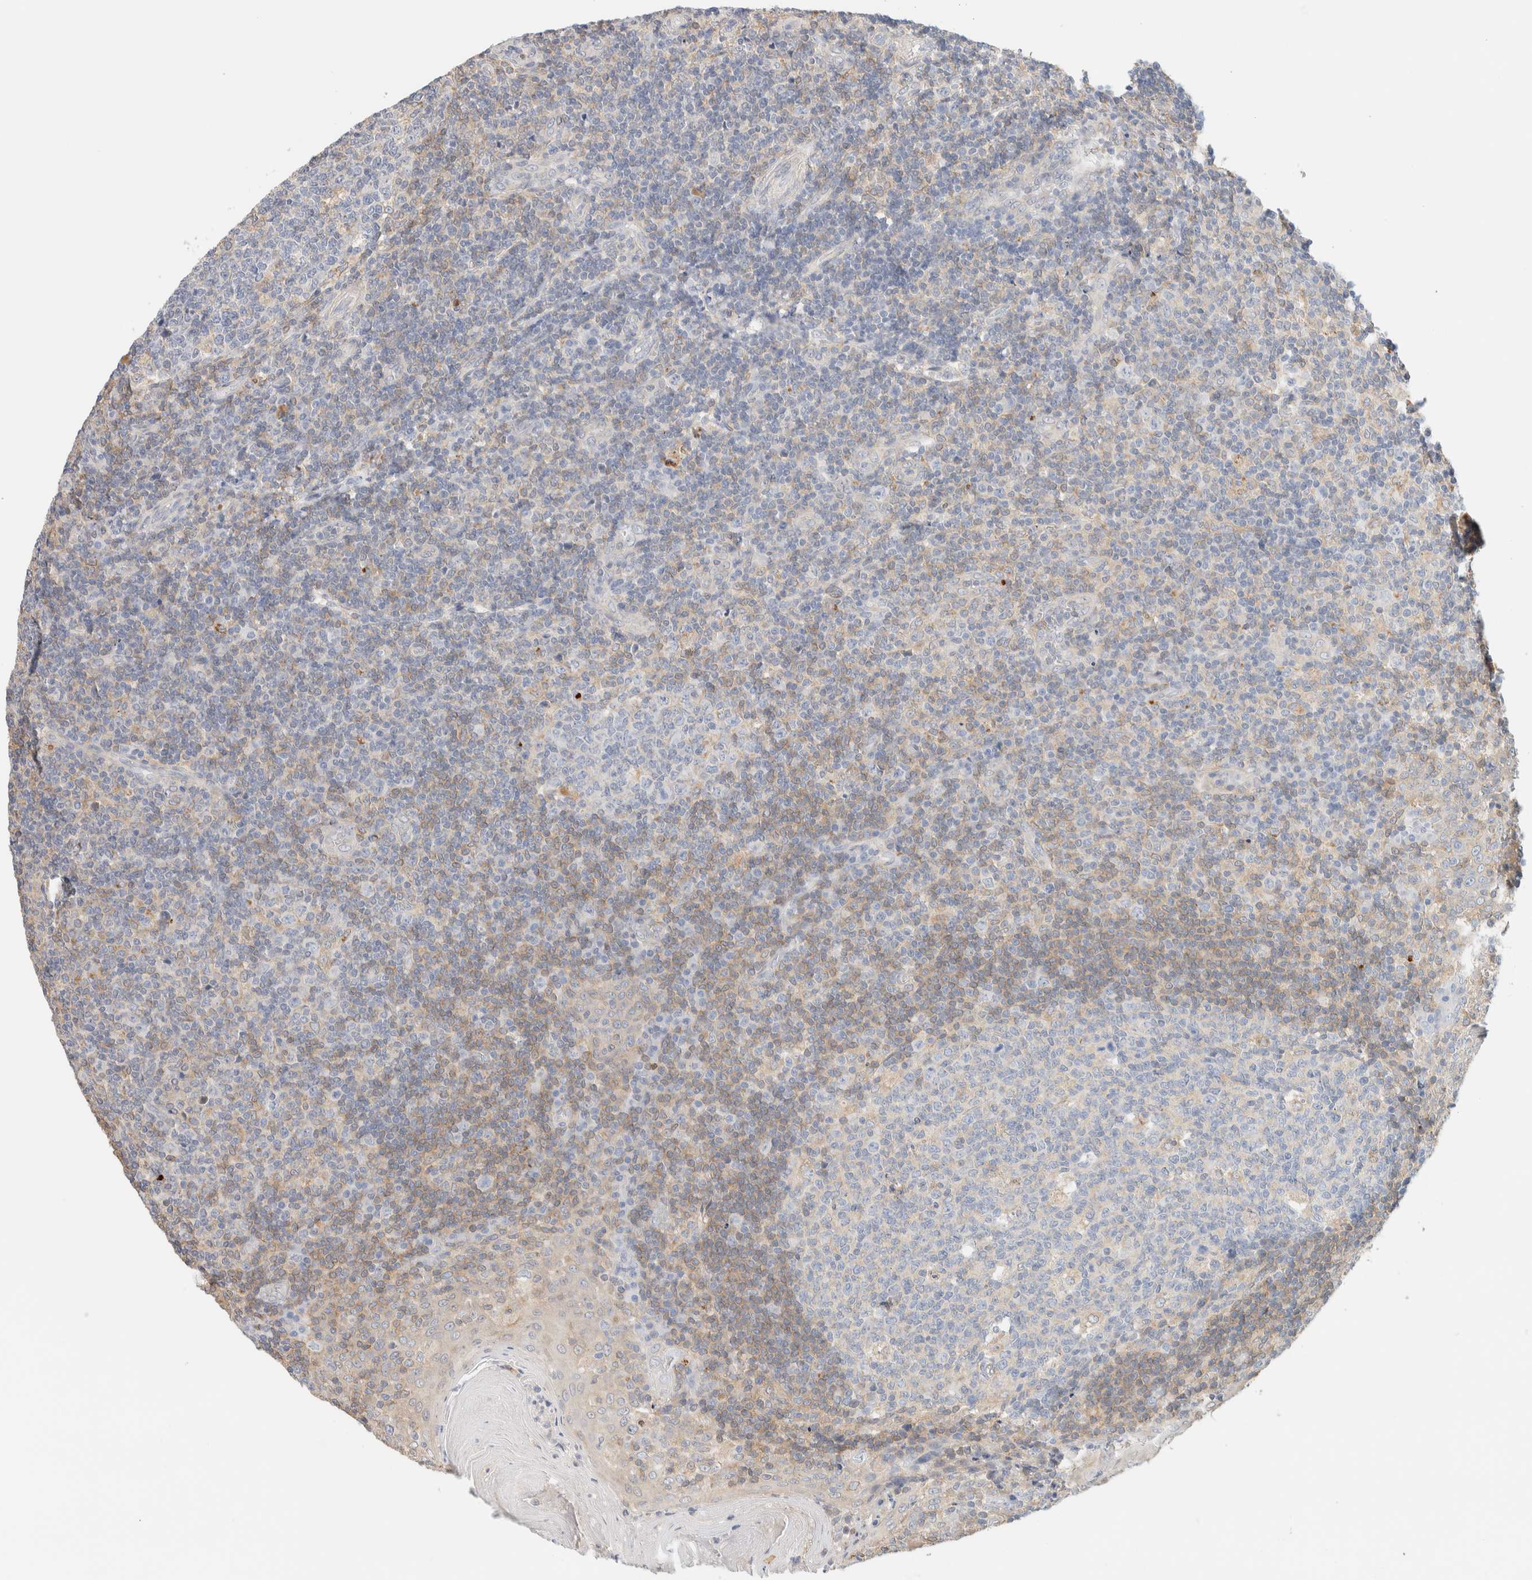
{"staining": {"intensity": "weak", "quantity": "<25%", "location": "cytoplasmic/membranous"}, "tissue": "tonsil", "cell_type": "Germinal center cells", "image_type": "normal", "snomed": [{"axis": "morphology", "description": "Normal tissue, NOS"}, {"axis": "topography", "description": "Tonsil"}], "caption": "This photomicrograph is of normal tonsil stained with IHC to label a protein in brown with the nuclei are counter-stained blue. There is no expression in germinal center cells.", "gene": "NT5C", "patient": {"sex": "female", "age": 19}}